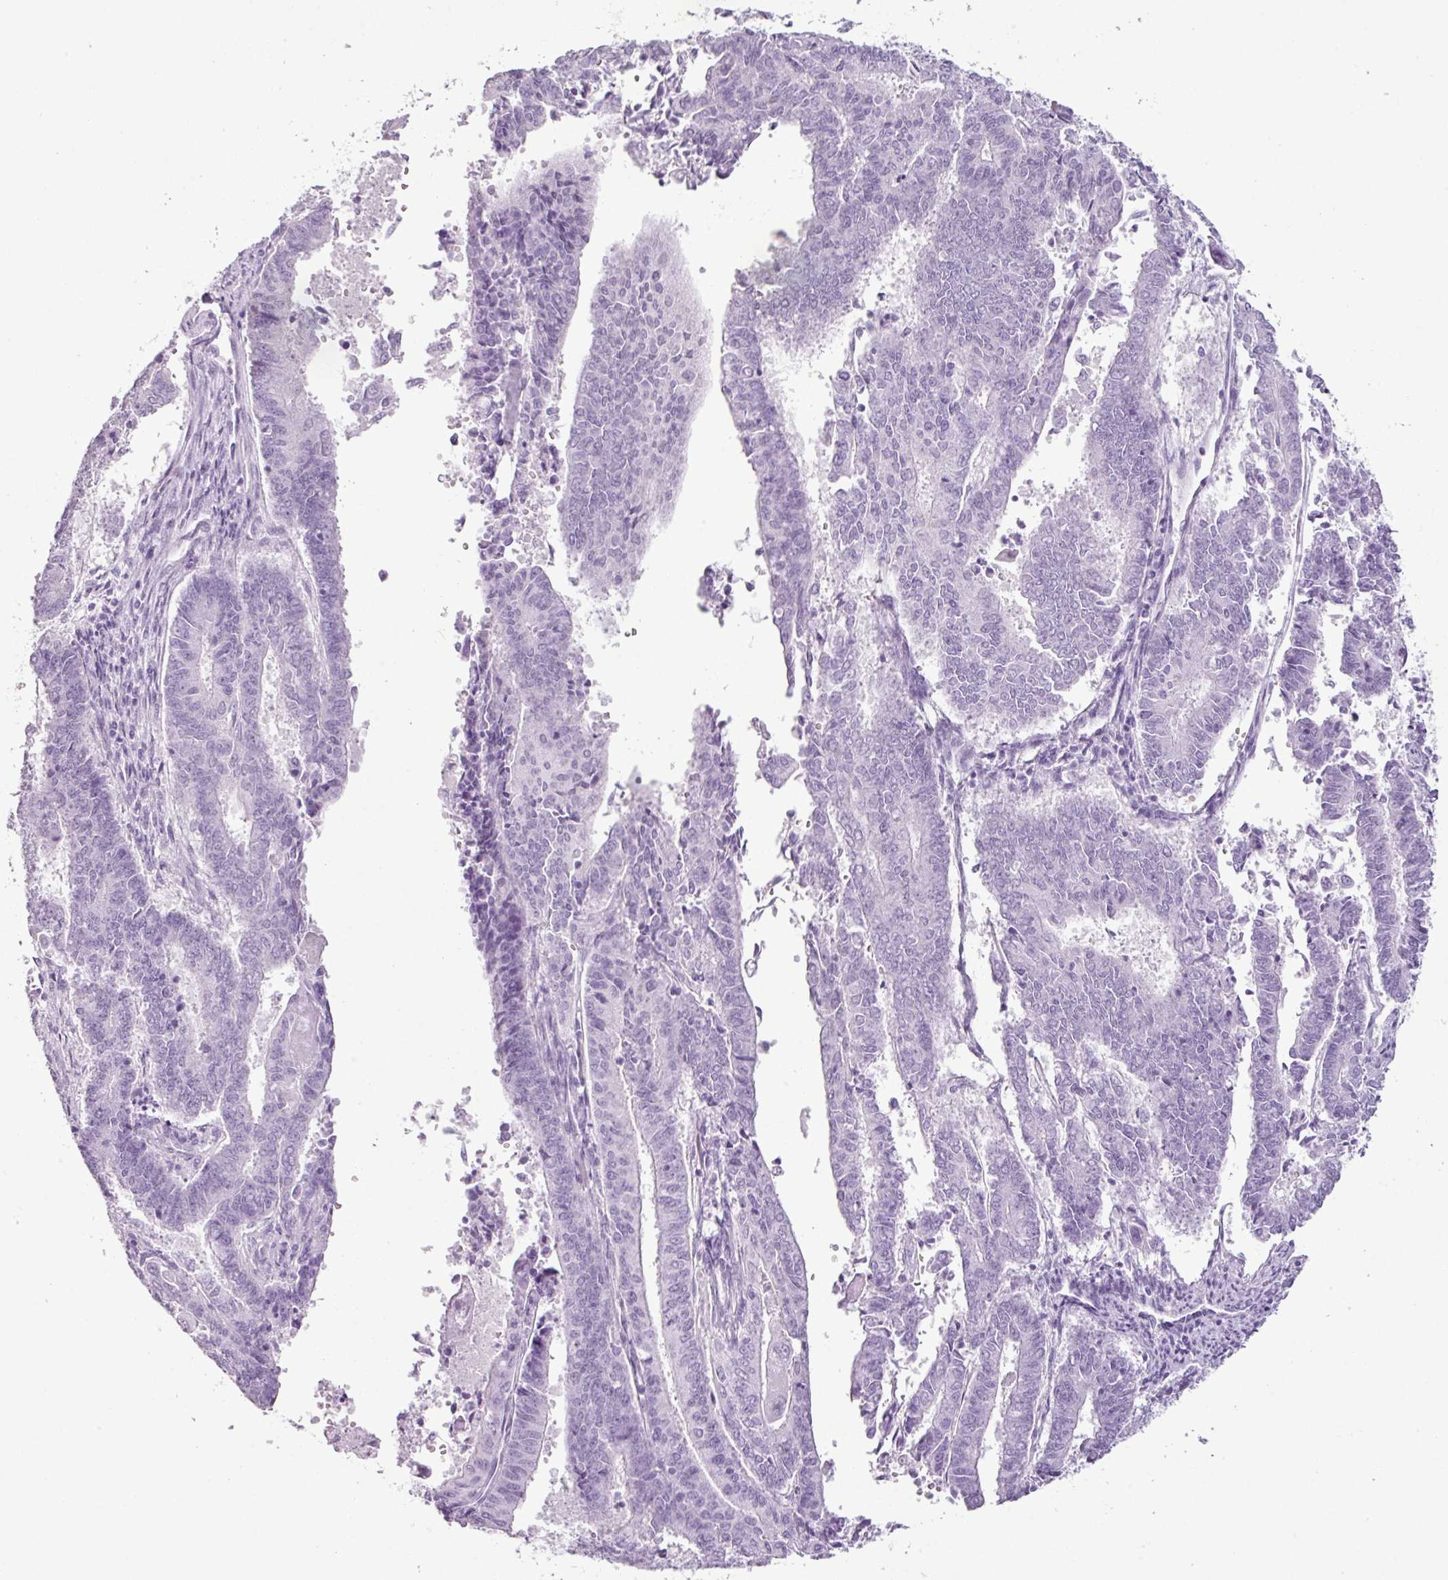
{"staining": {"intensity": "negative", "quantity": "none", "location": "none"}, "tissue": "endometrial cancer", "cell_type": "Tumor cells", "image_type": "cancer", "snomed": [{"axis": "morphology", "description": "Adenocarcinoma, NOS"}, {"axis": "topography", "description": "Endometrium"}], "caption": "Photomicrograph shows no significant protein positivity in tumor cells of endometrial adenocarcinoma. The staining is performed using DAB (3,3'-diaminobenzidine) brown chromogen with nuclei counter-stained in using hematoxylin.", "gene": "SCT", "patient": {"sex": "female", "age": 59}}